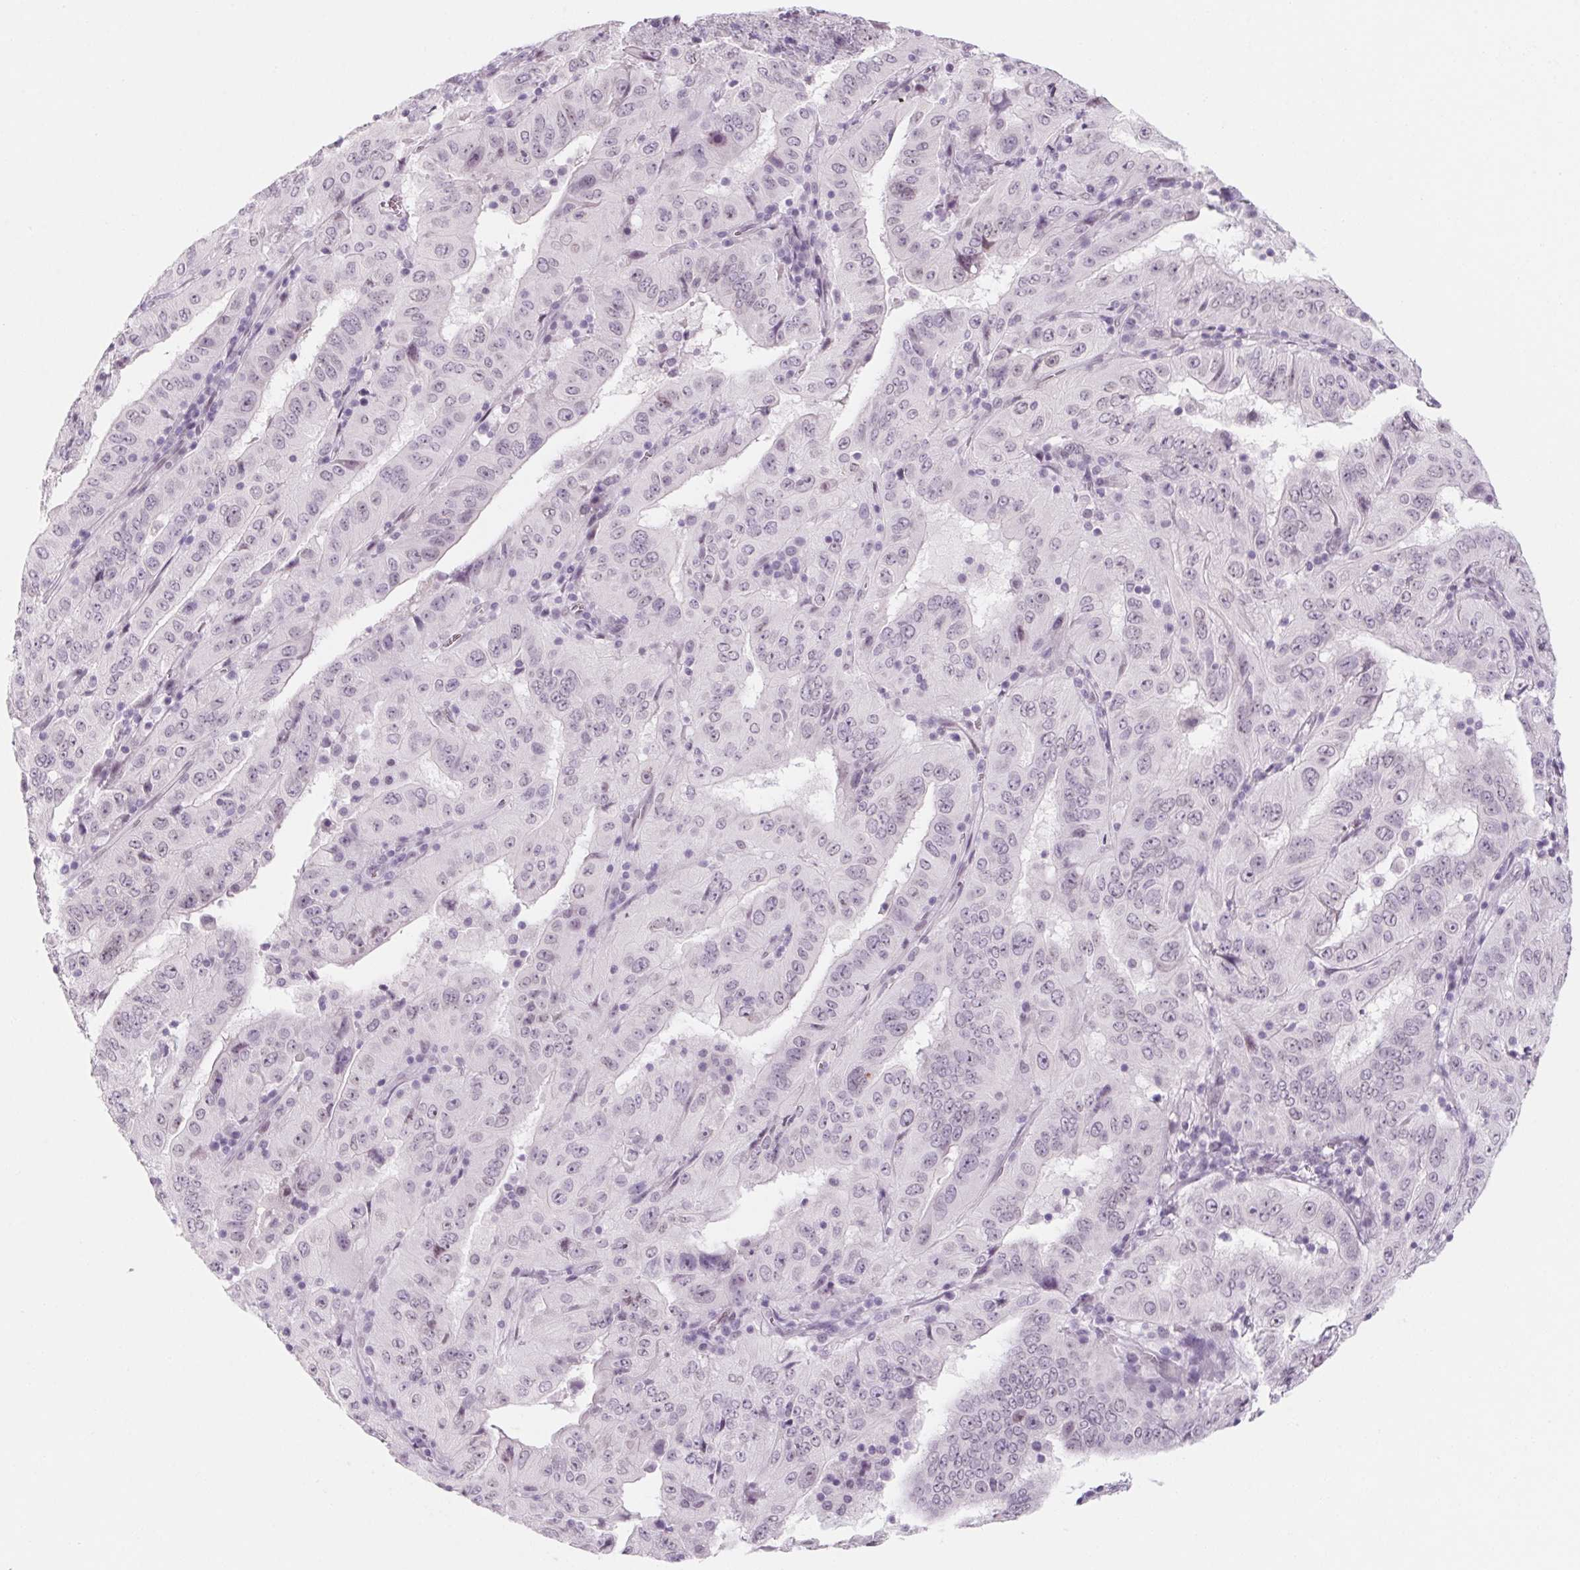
{"staining": {"intensity": "negative", "quantity": "none", "location": "none"}, "tissue": "pancreatic cancer", "cell_type": "Tumor cells", "image_type": "cancer", "snomed": [{"axis": "morphology", "description": "Adenocarcinoma, NOS"}, {"axis": "topography", "description": "Pancreas"}], "caption": "The photomicrograph displays no significant staining in tumor cells of pancreatic cancer (adenocarcinoma). (Stains: DAB (3,3'-diaminobenzidine) immunohistochemistry (IHC) with hematoxylin counter stain, Microscopy: brightfield microscopy at high magnification).", "gene": "KCNQ2", "patient": {"sex": "male", "age": 63}}